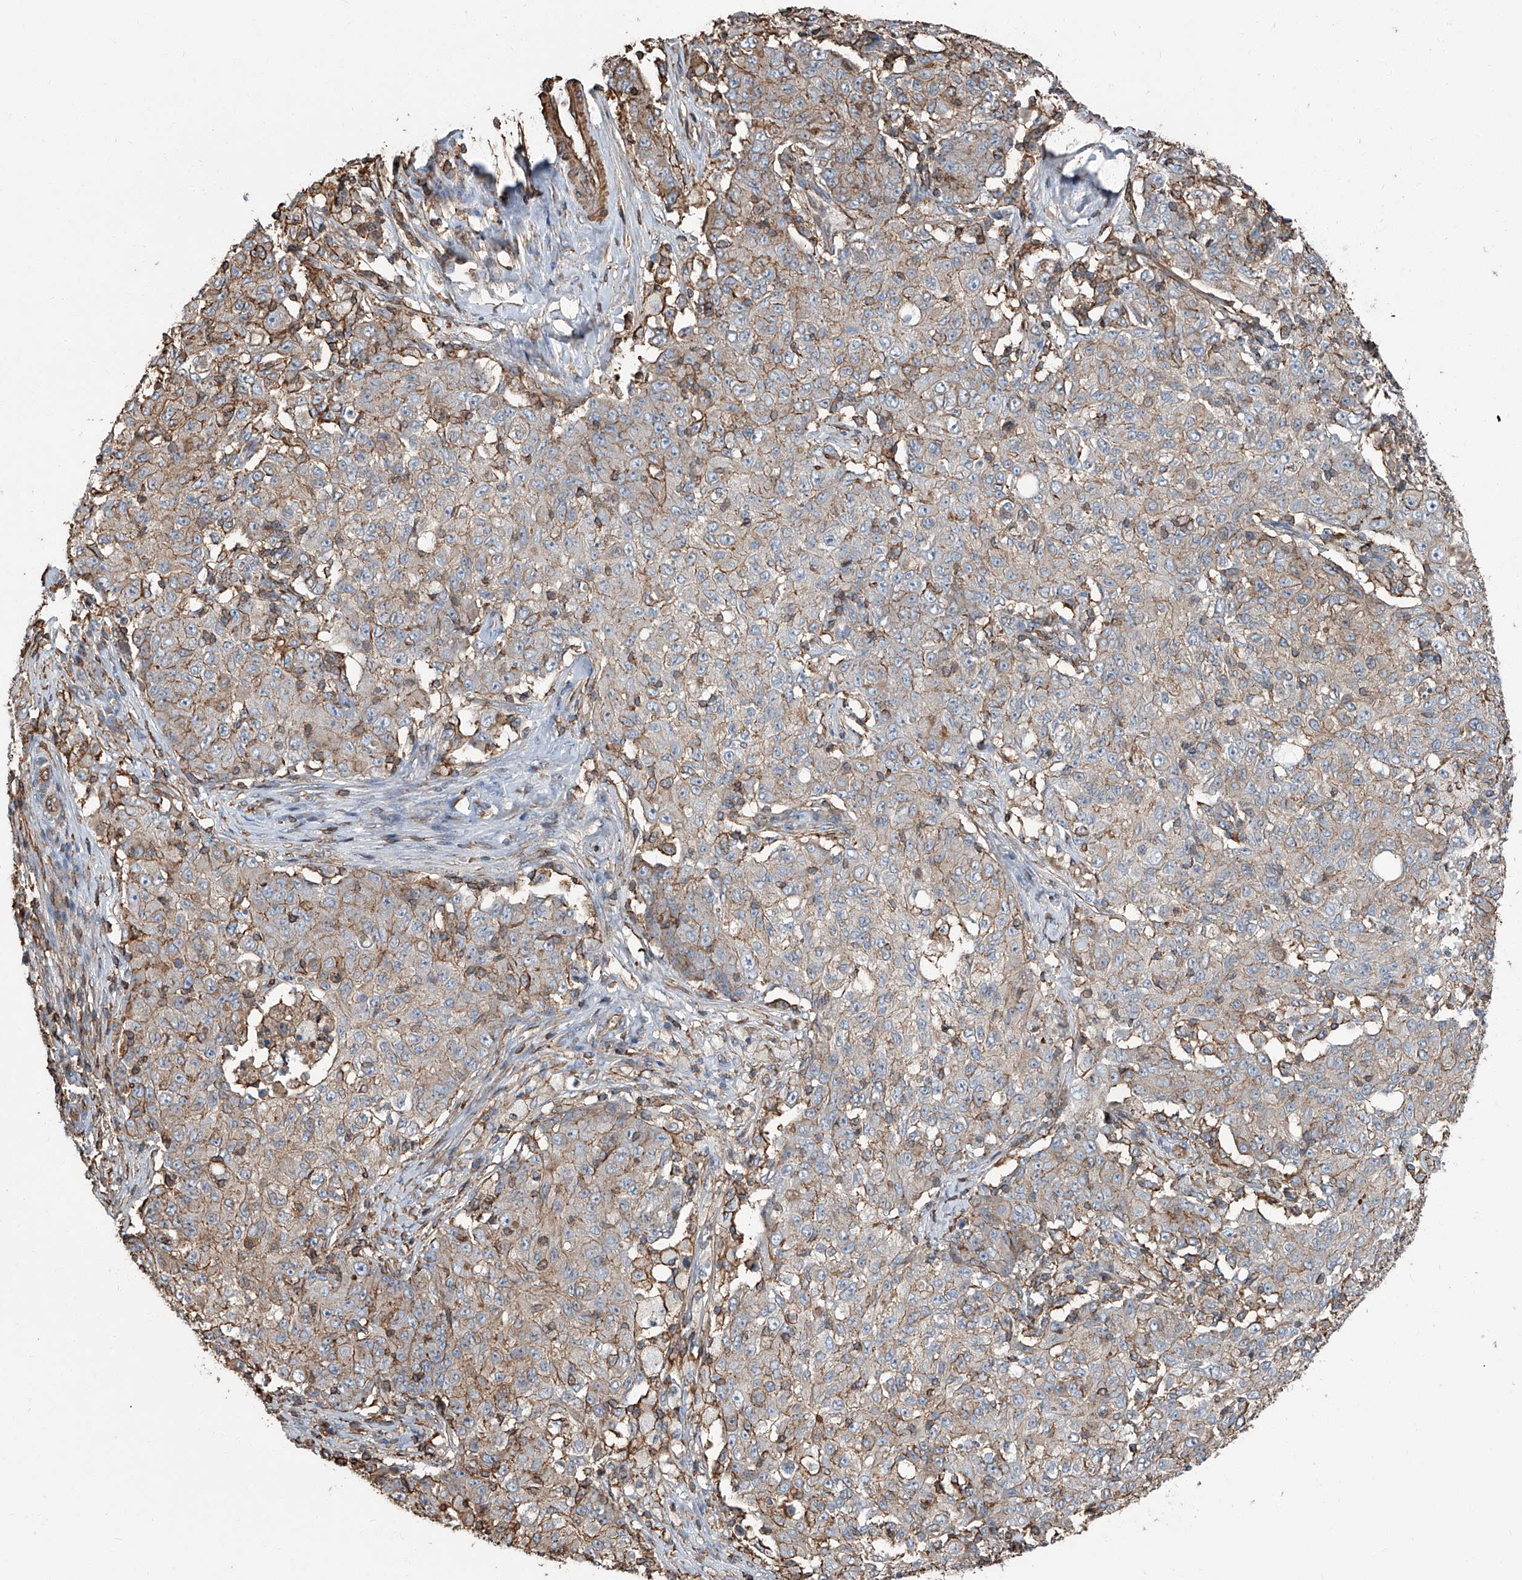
{"staining": {"intensity": "weak", "quantity": "<25%", "location": "cytoplasmic/membranous"}, "tissue": "ovarian cancer", "cell_type": "Tumor cells", "image_type": "cancer", "snomed": [{"axis": "morphology", "description": "Carcinoma, endometroid"}, {"axis": "topography", "description": "Ovary"}], "caption": "Tumor cells are negative for brown protein staining in ovarian endometroid carcinoma.", "gene": "PIEZO2", "patient": {"sex": "female", "age": 42}}